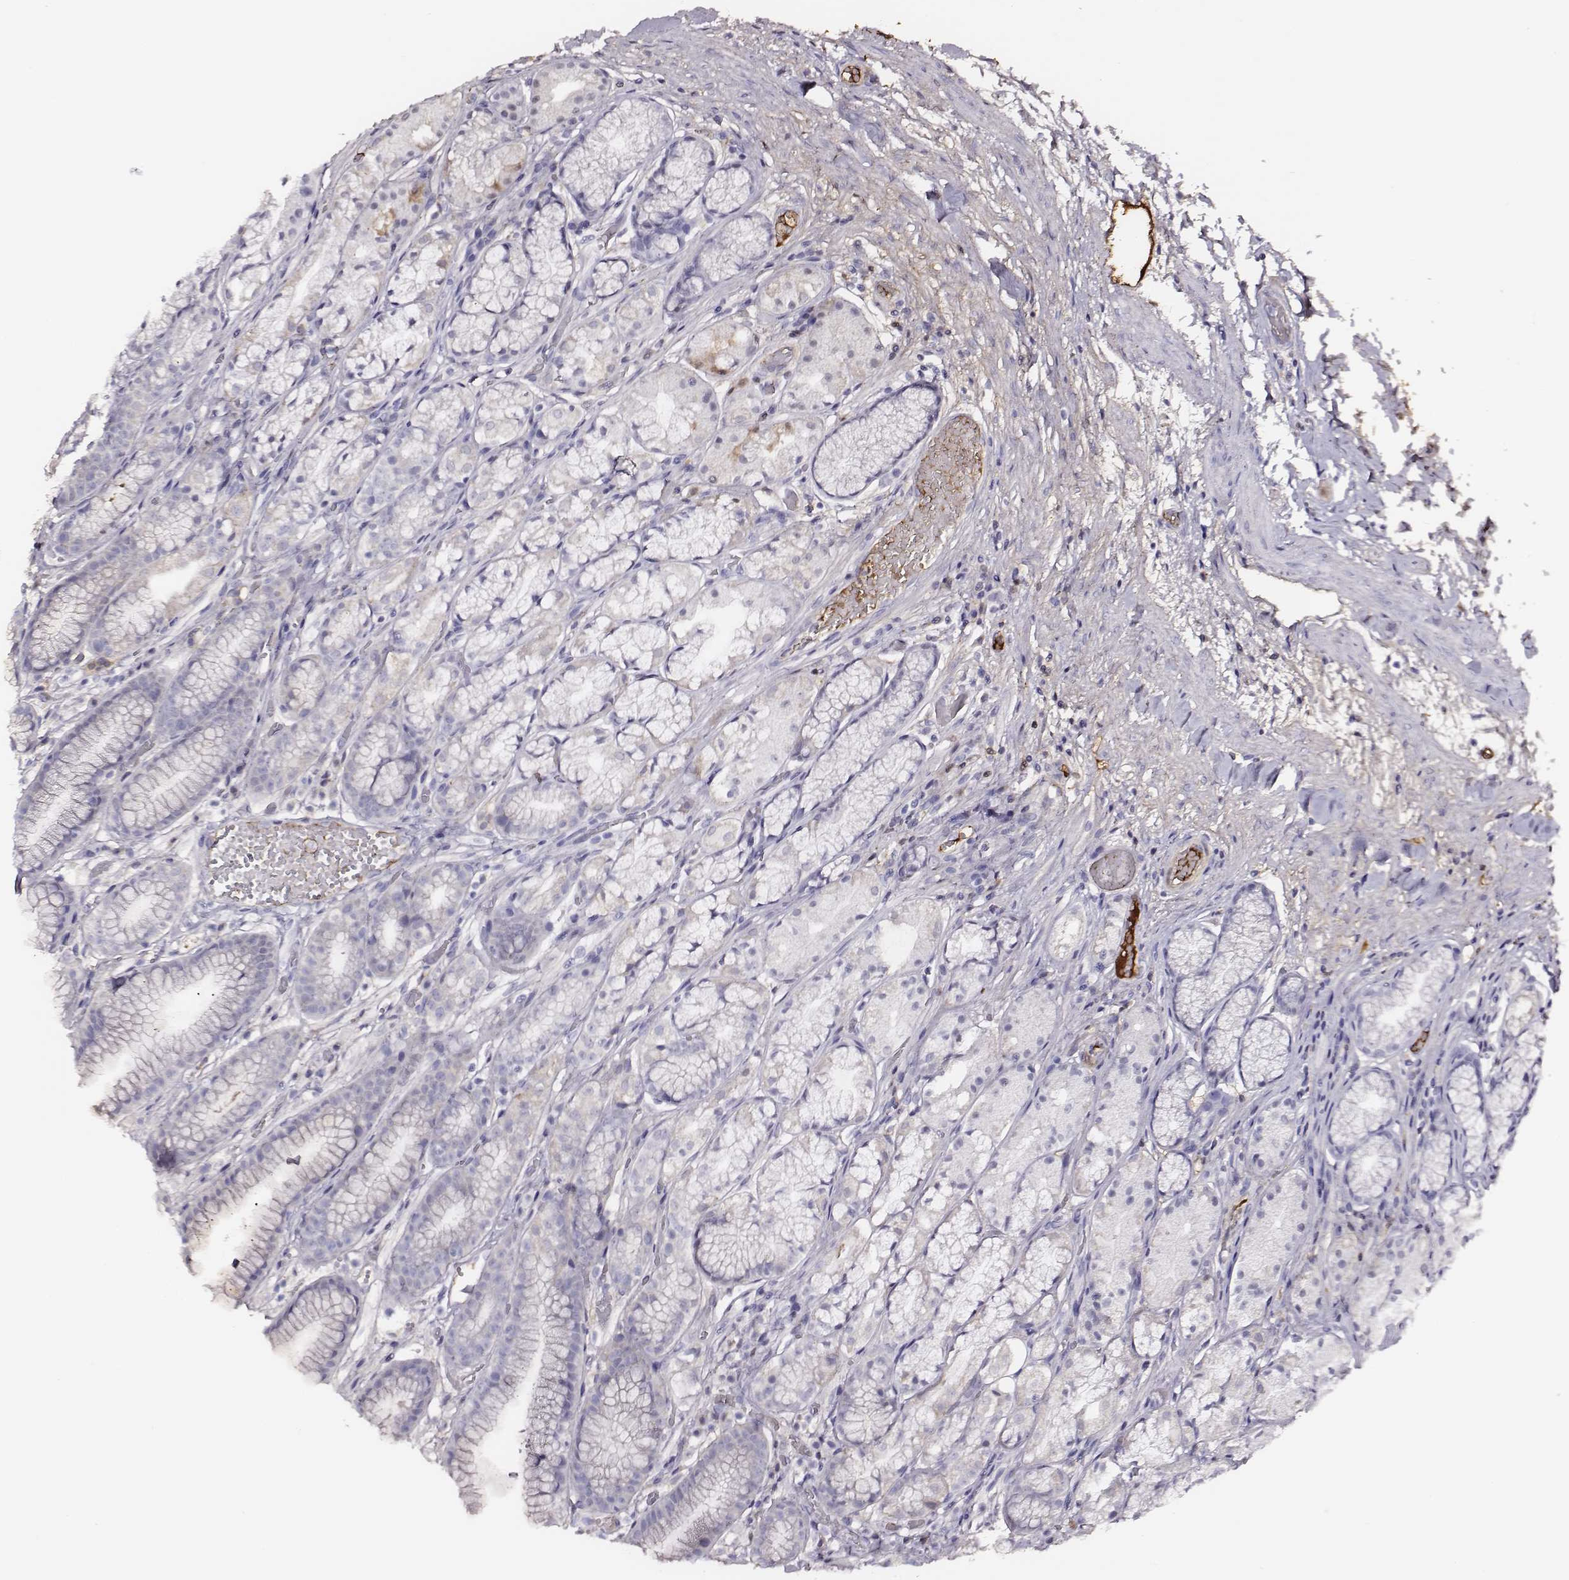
{"staining": {"intensity": "negative", "quantity": "none", "location": "none"}, "tissue": "stomach", "cell_type": "Glandular cells", "image_type": "normal", "snomed": [{"axis": "morphology", "description": "Normal tissue, NOS"}, {"axis": "topography", "description": "Stomach"}], "caption": "The immunohistochemistry (IHC) image has no significant positivity in glandular cells of stomach.", "gene": "TF", "patient": {"sex": "male", "age": 70}}